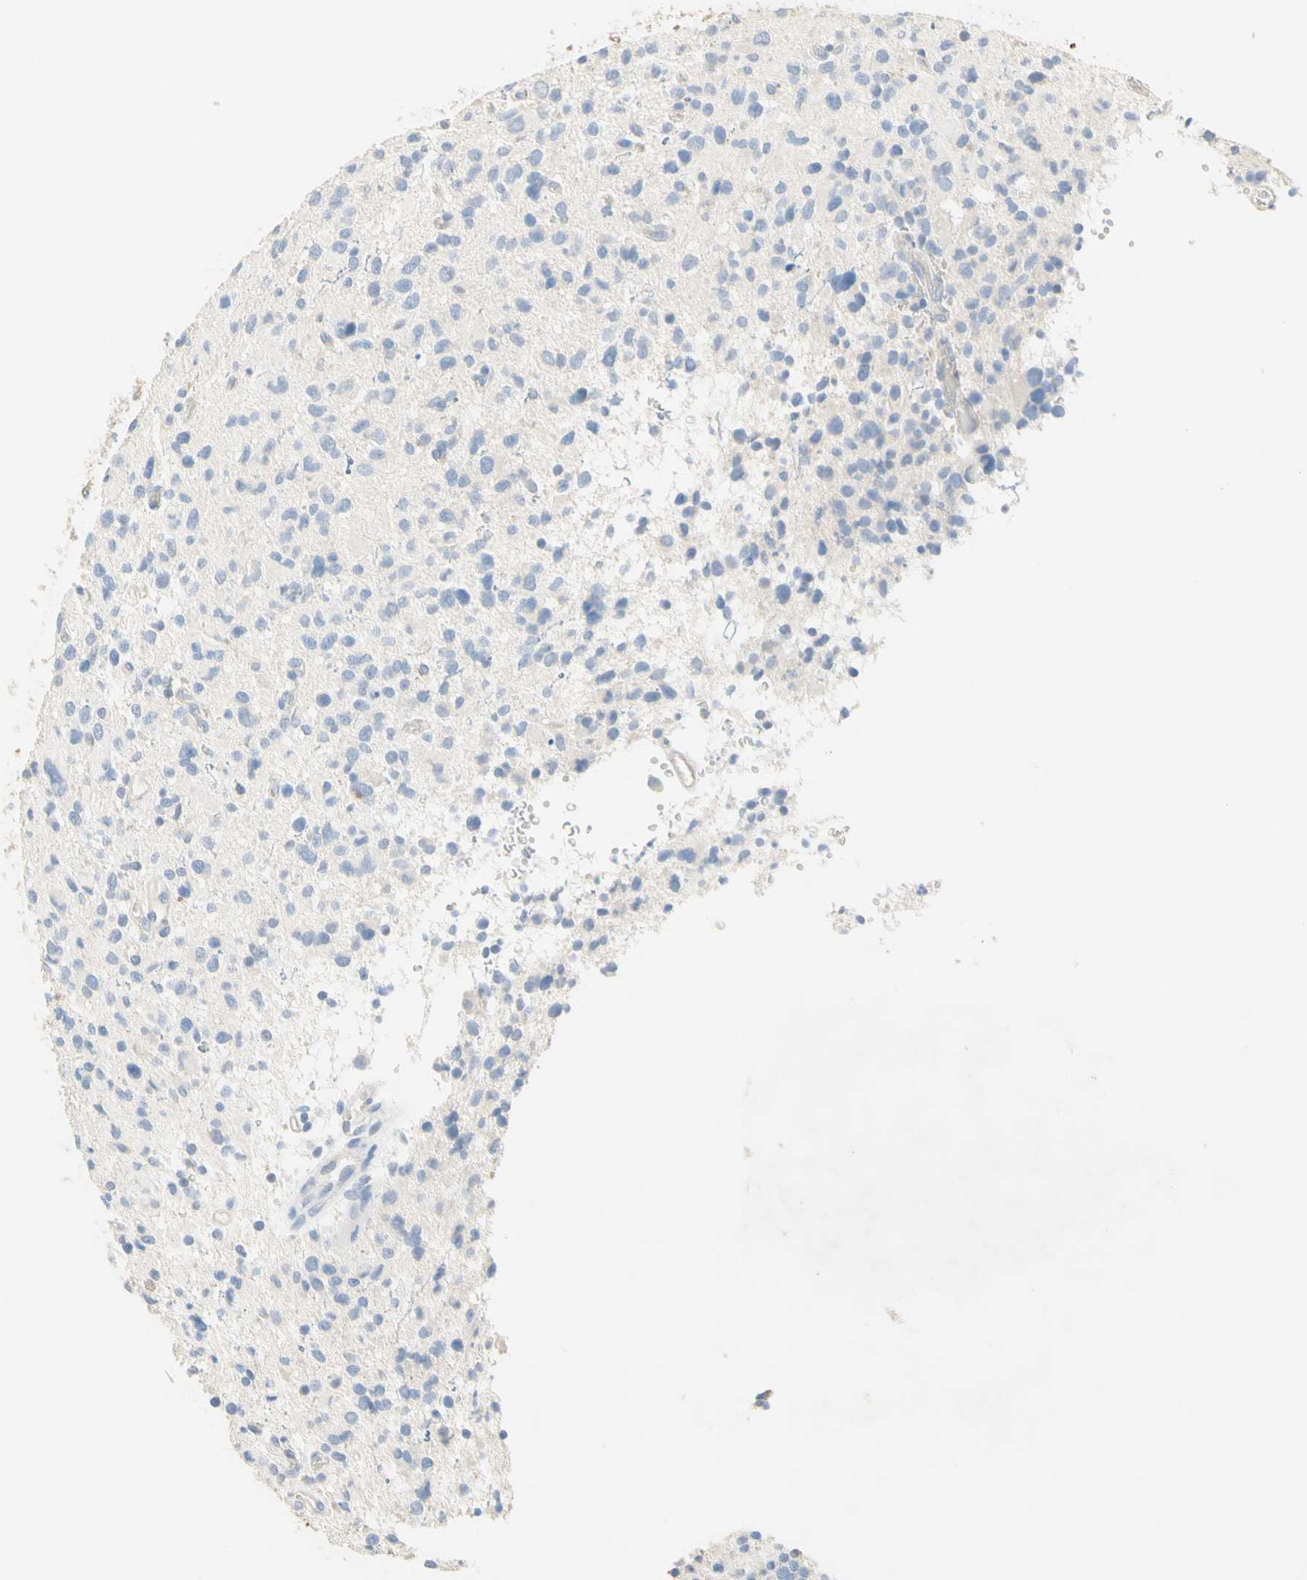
{"staining": {"intensity": "negative", "quantity": "none", "location": "none"}, "tissue": "glioma", "cell_type": "Tumor cells", "image_type": "cancer", "snomed": [{"axis": "morphology", "description": "Glioma, malignant, High grade"}, {"axis": "topography", "description": "Brain"}], "caption": "Histopathology image shows no protein expression in tumor cells of high-grade glioma (malignant) tissue.", "gene": "NECTIN4", "patient": {"sex": "male", "age": 48}}